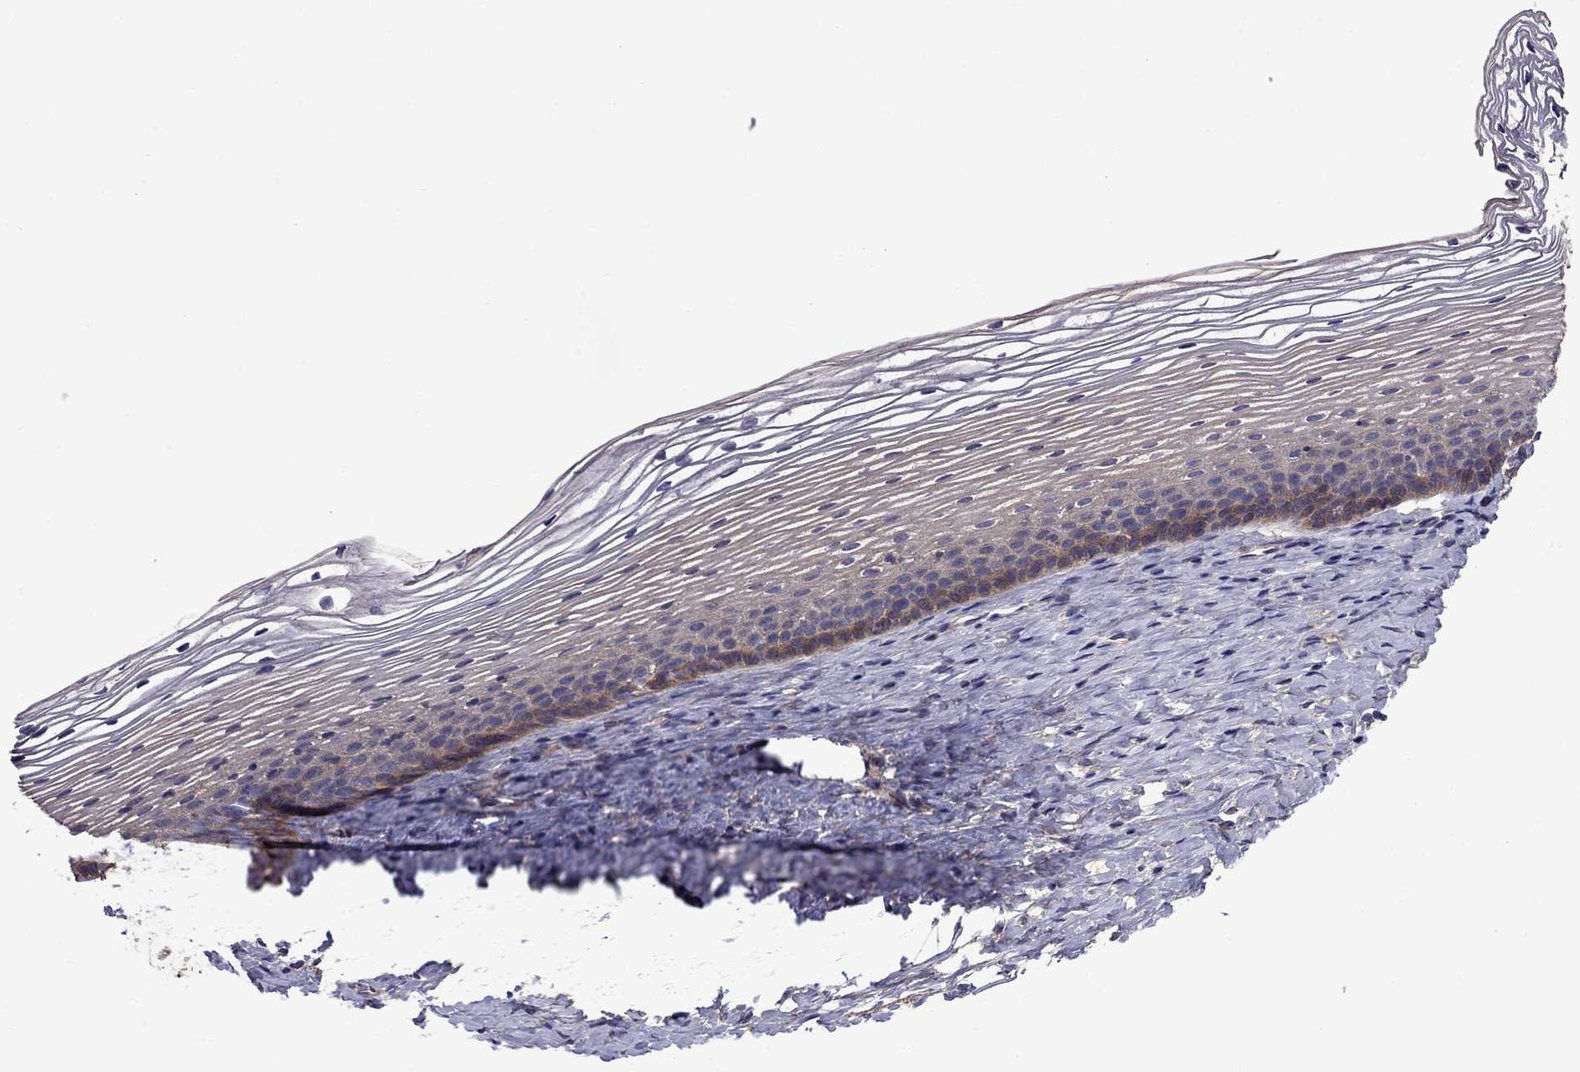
{"staining": {"intensity": "weak", "quantity": "25%-75%", "location": "cytoplasmic/membranous"}, "tissue": "cervix", "cell_type": "Glandular cells", "image_type": "normal", "snomed": [{"axis": "morphology", "description": "Normal tissue, NOS"}, {"axis": "topography", "description": "Cervix"}], "caption": "High-power microscopy captured an IHC image of unremarkable cervix, revealing weak cytoplasmic/membranous expression in approximately 25%-75% of glandular cells. The staining was performed using DAB (3,3'-diaminobenzidine), with brown indicating positive protein expression. Nuclei are stained blue with hematoxylin.", "gene": "ITGB1", "patient": {"sex": "female", "age": 39}}